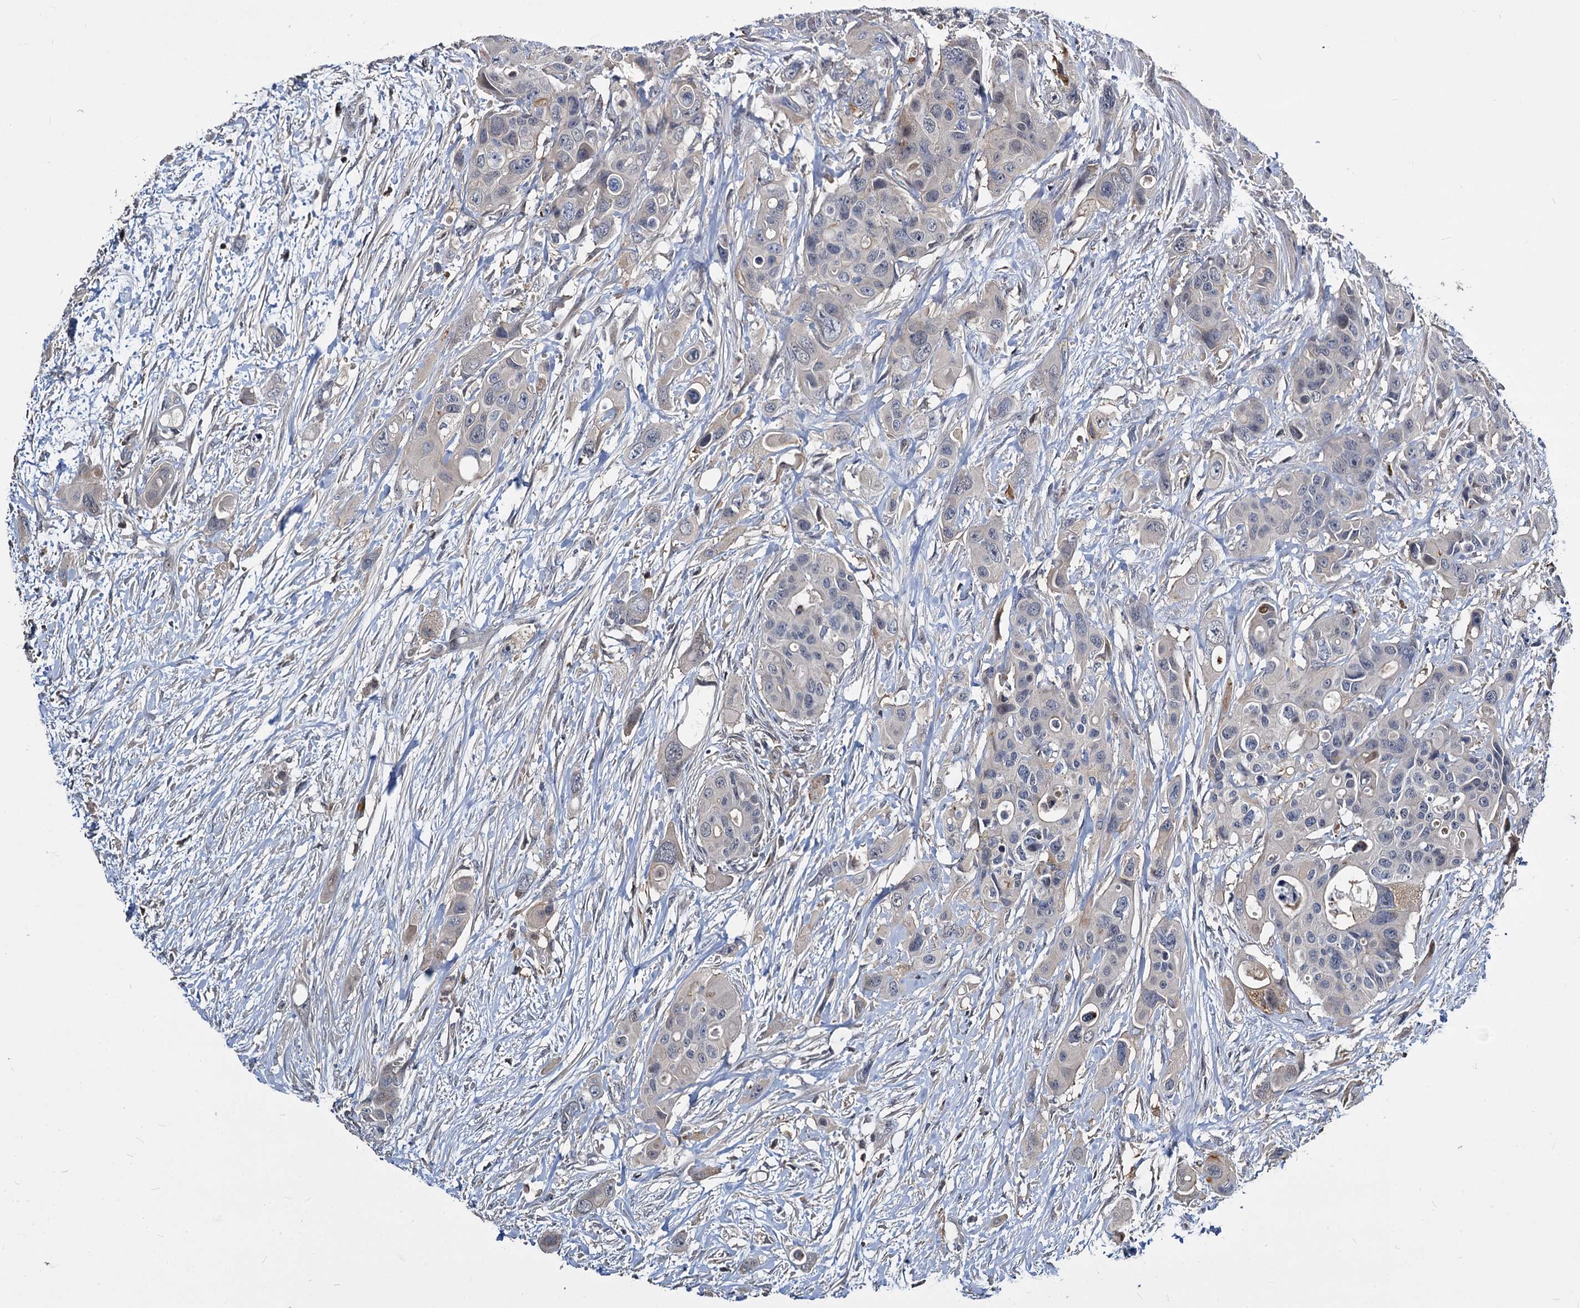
{"staining": {"intensity": "negative", "quantity": "none", "location": "none"}, "tissue": "colorectal cancer", "cell_type": "Tumor cells", "image_type": "cancer", "snomed": [{"axis": "morphology", "description": "Adenocarcinoma, NOS"}, {"axis": "topography", "description": "Colon"}], "caption": "The immunohistochemistry (IHC) photomicrograph has no significant staining in tumor cells of adenocarcinoma (colorectal) tissue. (DAB immunohistochemistry (IHC), high magnification).", "gene": "ATG101", "patient": {"sex": "male", "age": 77}}